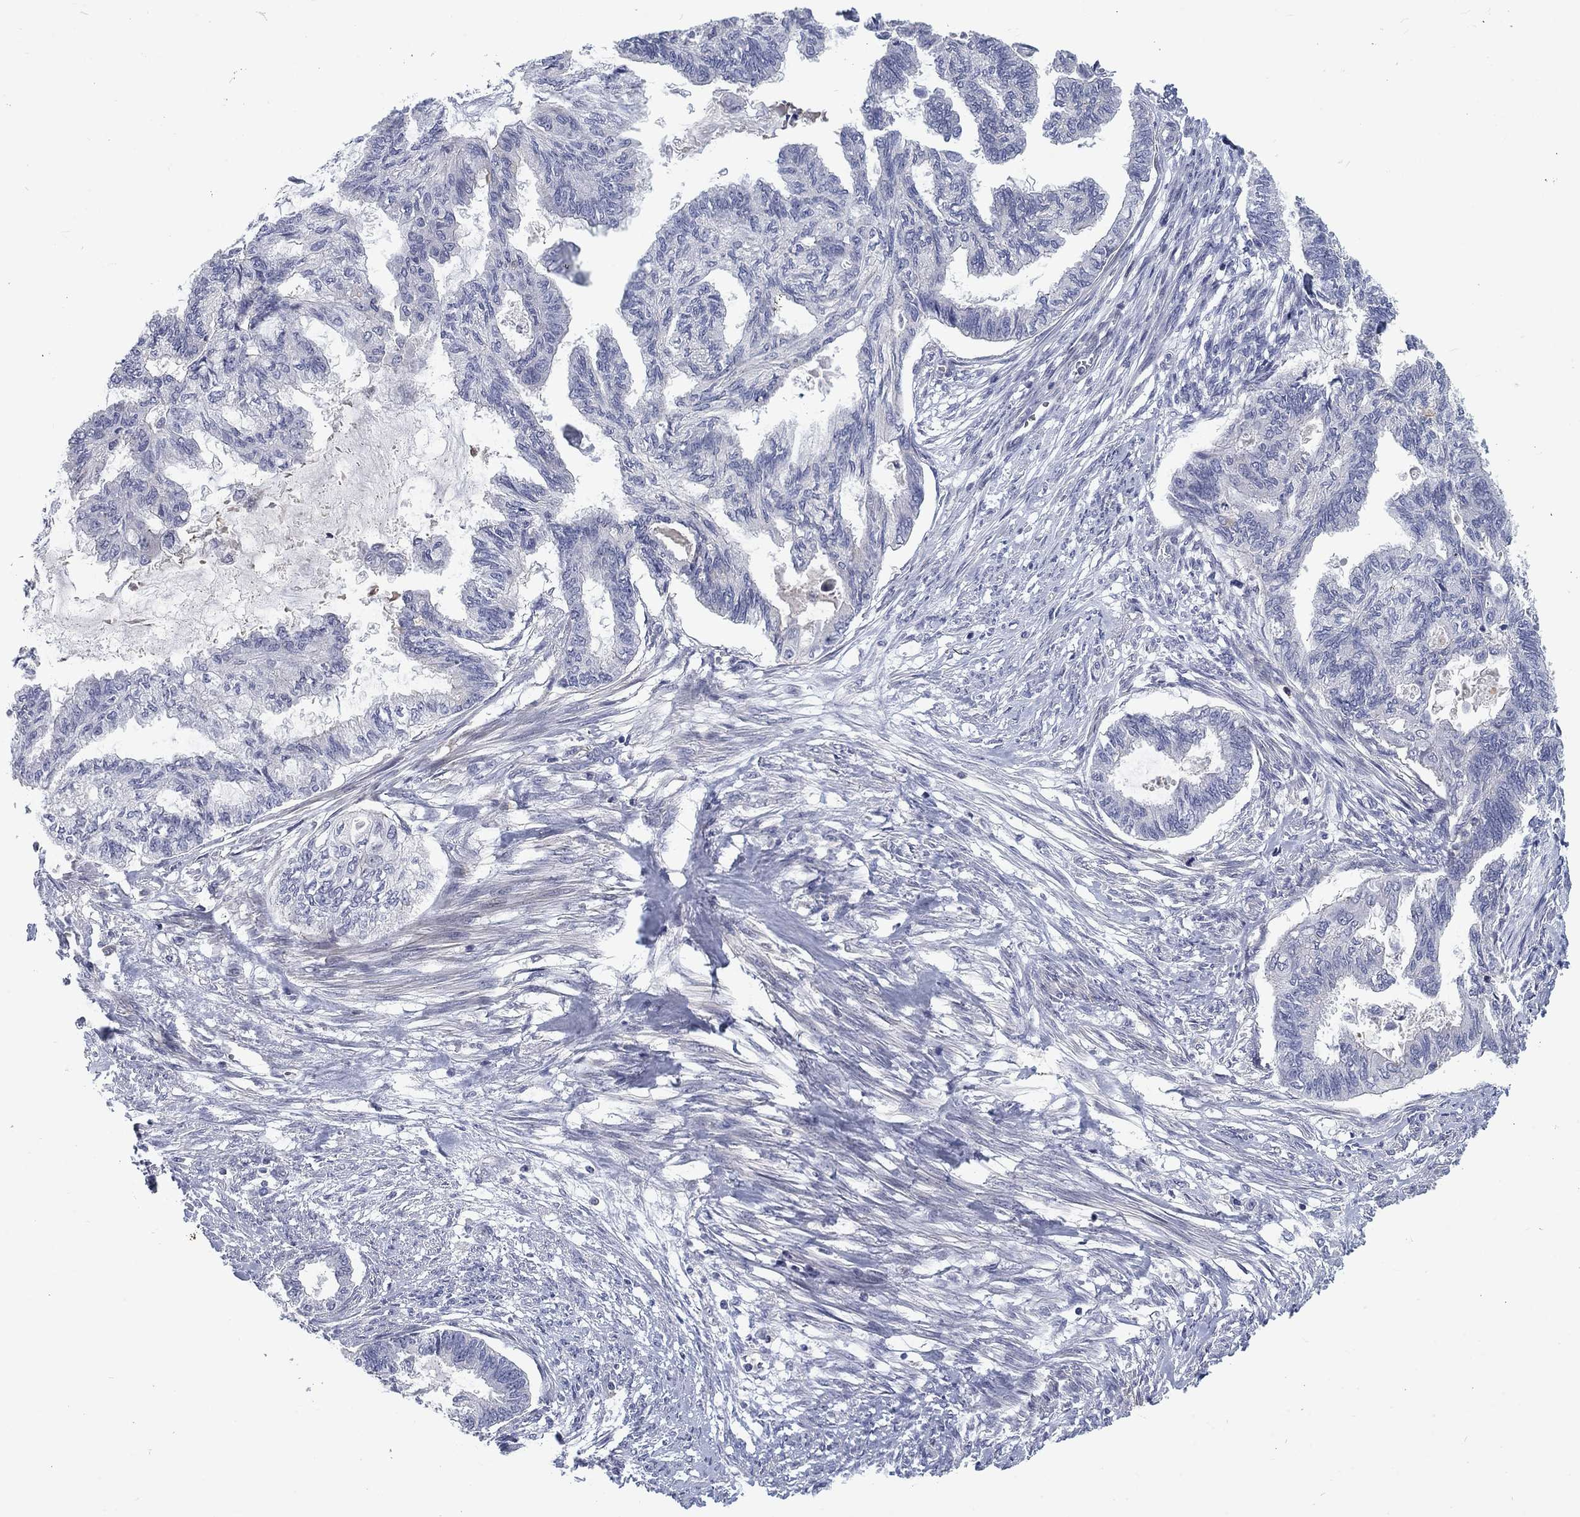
{"staining": {"intensity": "negative", "quantity": "none", "location": "none"}, "tissue": "endometrial cancer", "cell_type": "Tumor cells", "image_type": "cancer", "snomed": [{"axis": "morphology", "description": "Adenocarcinoma, NOS"}, {"axis": "topography", "description": "Endometrium"}], "caption": "A high-resolution histopathology image shows IHC staining of endometrial cancer, which reveals no significant expression in tumor cells.", "gene": "KIF15", "patient": {"sex": "female", "age": 86}}